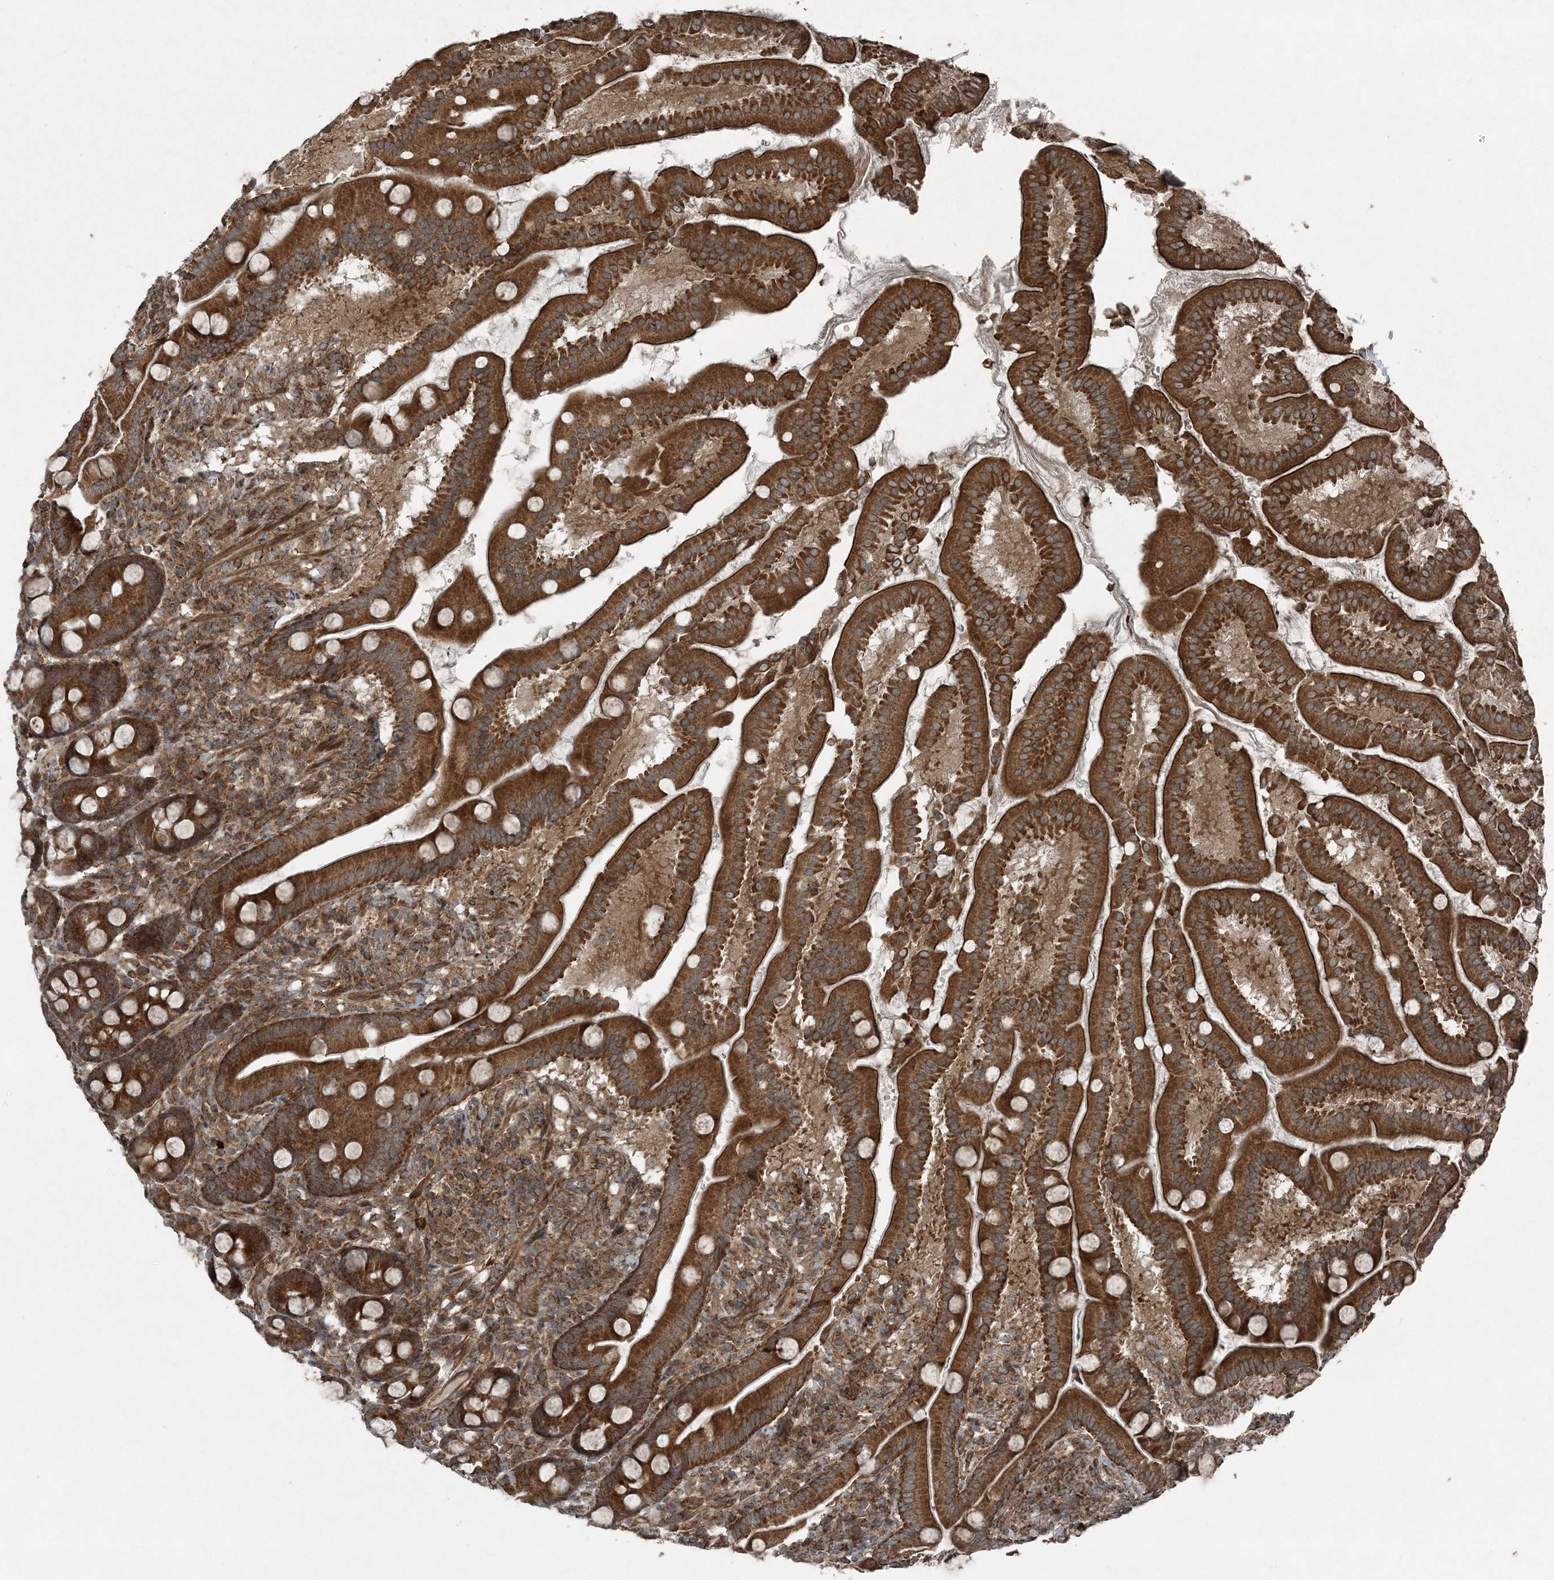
{"staining": {"intensity": "strong", "quantity": ">75%", "location": "cytoplasmic/membranous"}, "tissue": "duodenum", "cell_type": "Glandular cells", "image_type": "normal", "snomed": [{"axis": "morphology", "description": "Normal tissue, NOS"}, {"axis": "topography", "description": "Duodenum"}], "caption": "An image showing strong cytoplasmic/membranous staining in approximately >75% of glandular cells in benign duodenum, as visualized by brown immunohistochemical staining.", "gene": "COPS7B", "patient": {"sex": "male", "age": 50}}